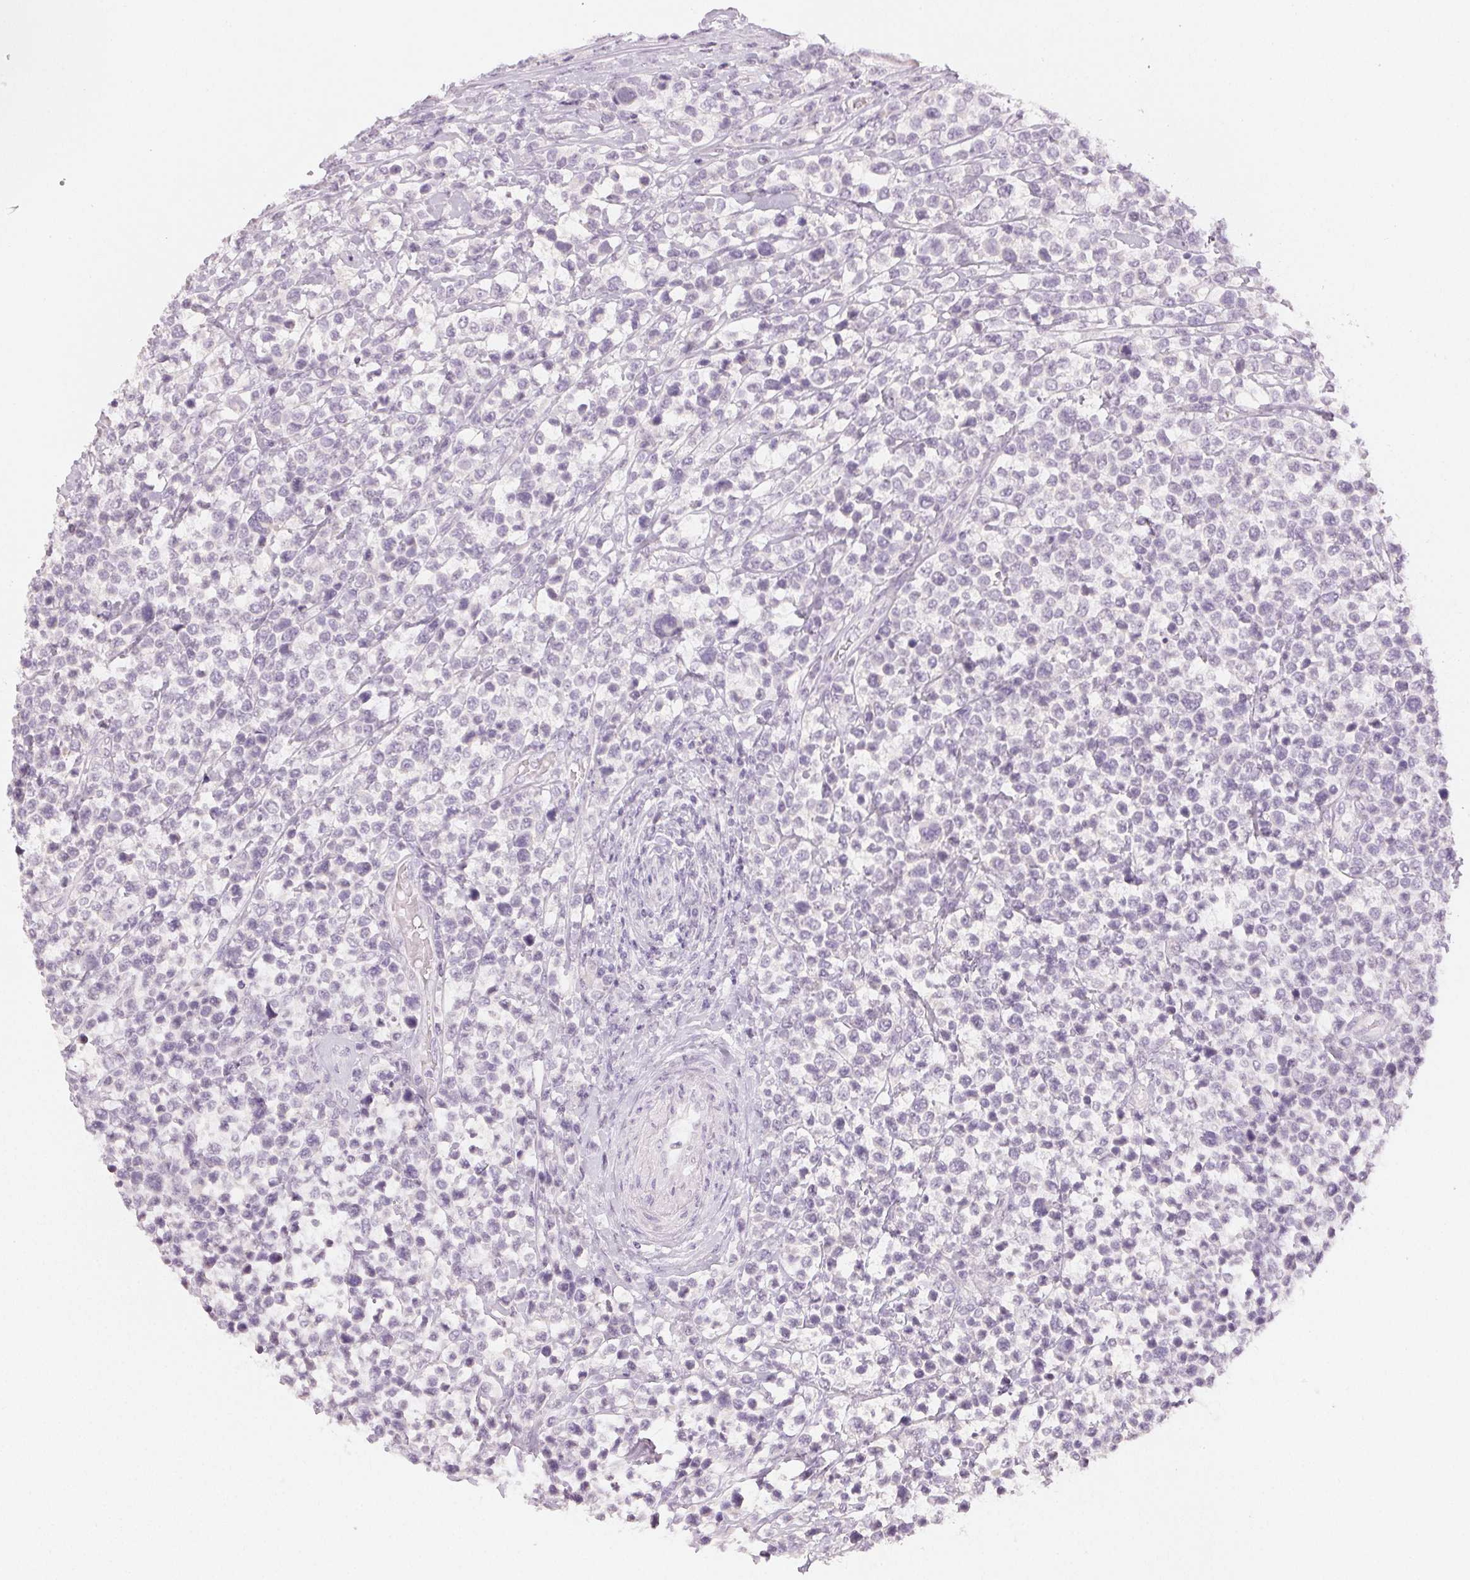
{"staining": {"intensity": "negative", "quantity": "none", "location": "none"}, "tissue": "lymphoma", "cell_type": "Tumor cells", "image_type": "cancer", "snomed": [{"axis": "morphology", "description": "Malignant lymphoma, non-Hodgkin's type, High grade"}, {"axis": "topography", "description": "Soft tissue"}], "caption": "Micrograph shows no protein staining in tumor cells of lymphoma tissue.", "gene": "LVRN", "patient": {"sex": "female", "age": 56}}